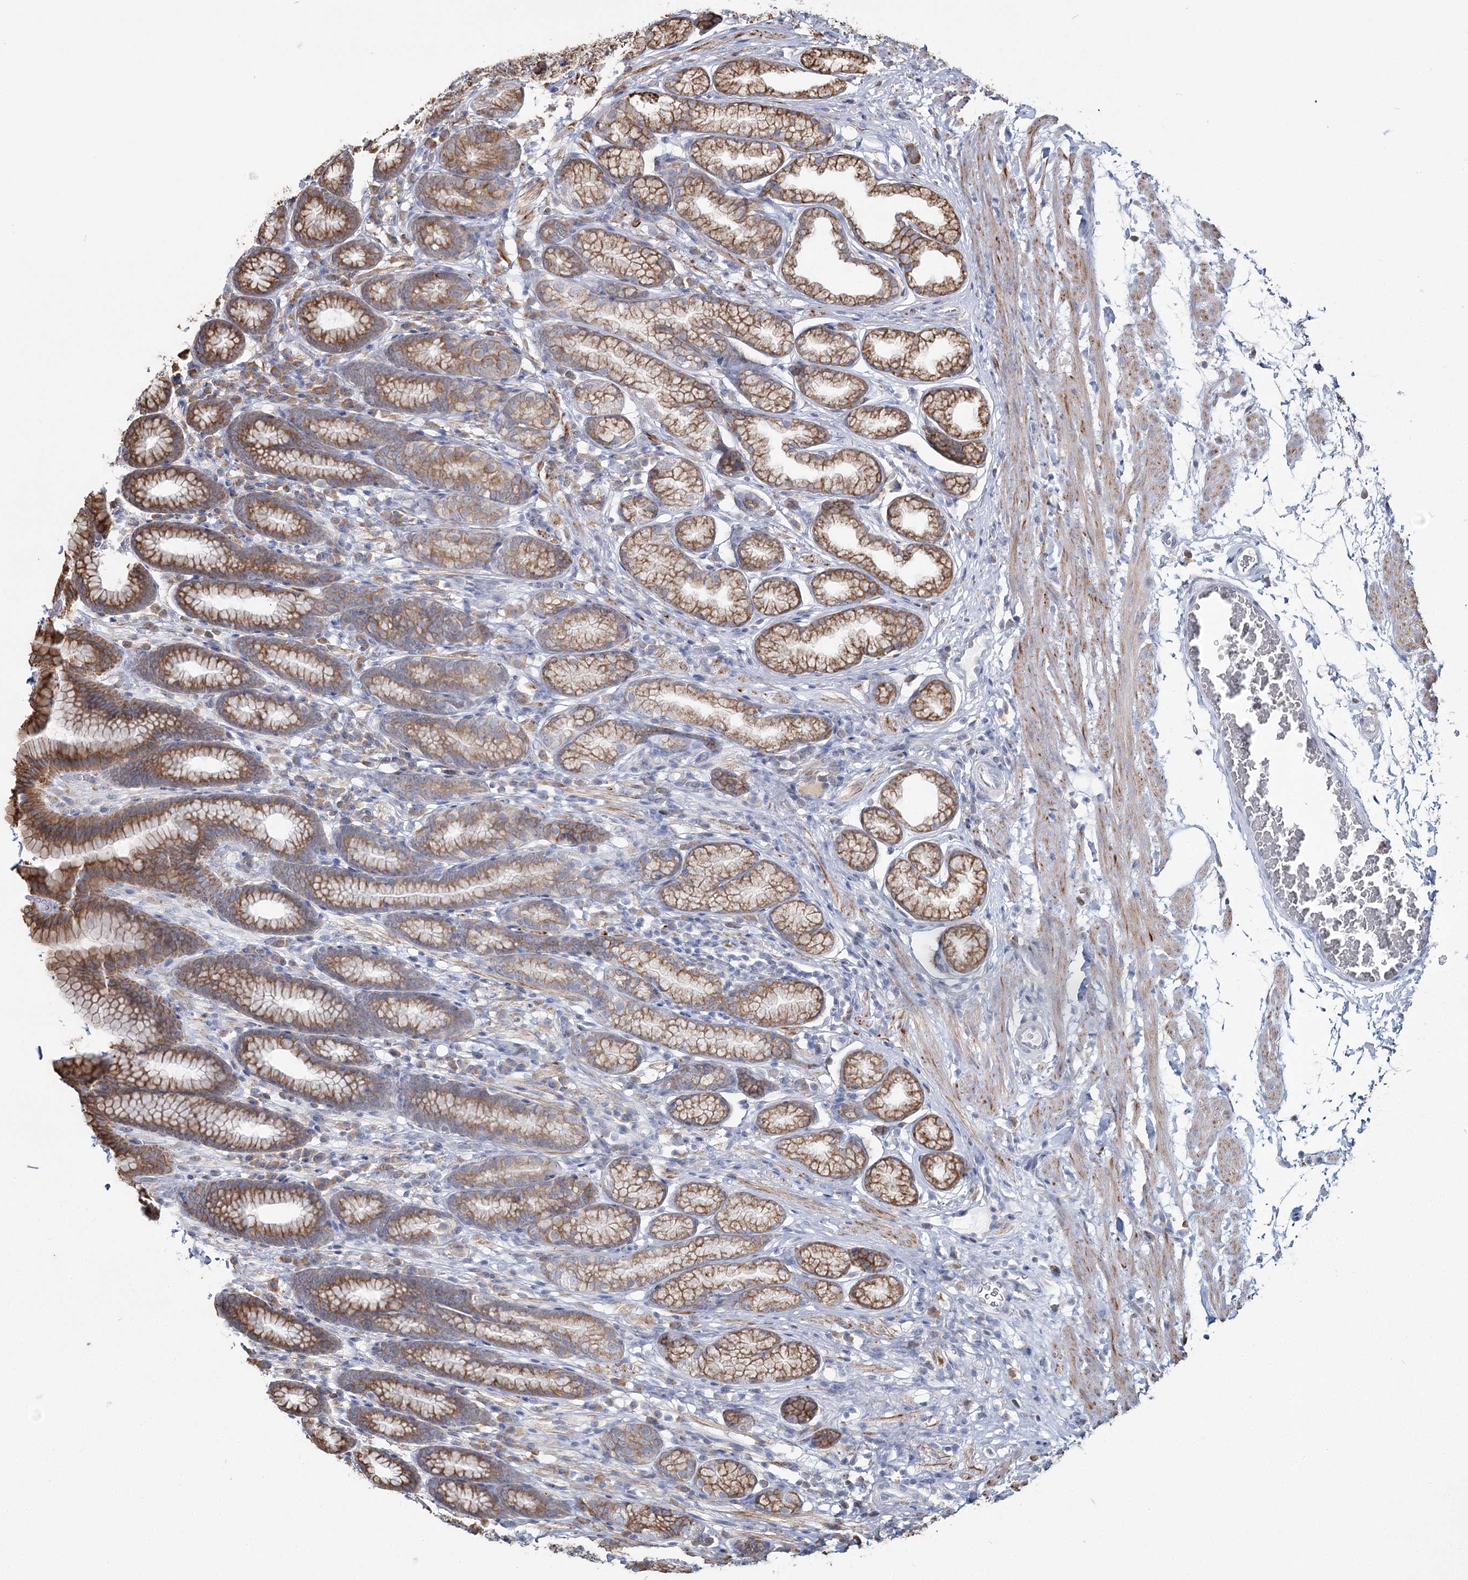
{"staining": {"intensity": "moderate", "quantity": ">75%", "location": "cytoplasmic/membranous"}, "tissue": "stomach", "cell_type": "Glandular cells", "image_type": "normal", "snomed": [{"axis": "morphology", "description": "Normal tissue, NOS"}, {"axis": "topography", "description": "Stomach"}], "caption": "Benign stomach demonstrates moderate cytoplasmic/membranous staining in about >75% of glandular cells.", "gene": "ZCCHC9", "patient": {"sex": "male", "age": 42}}